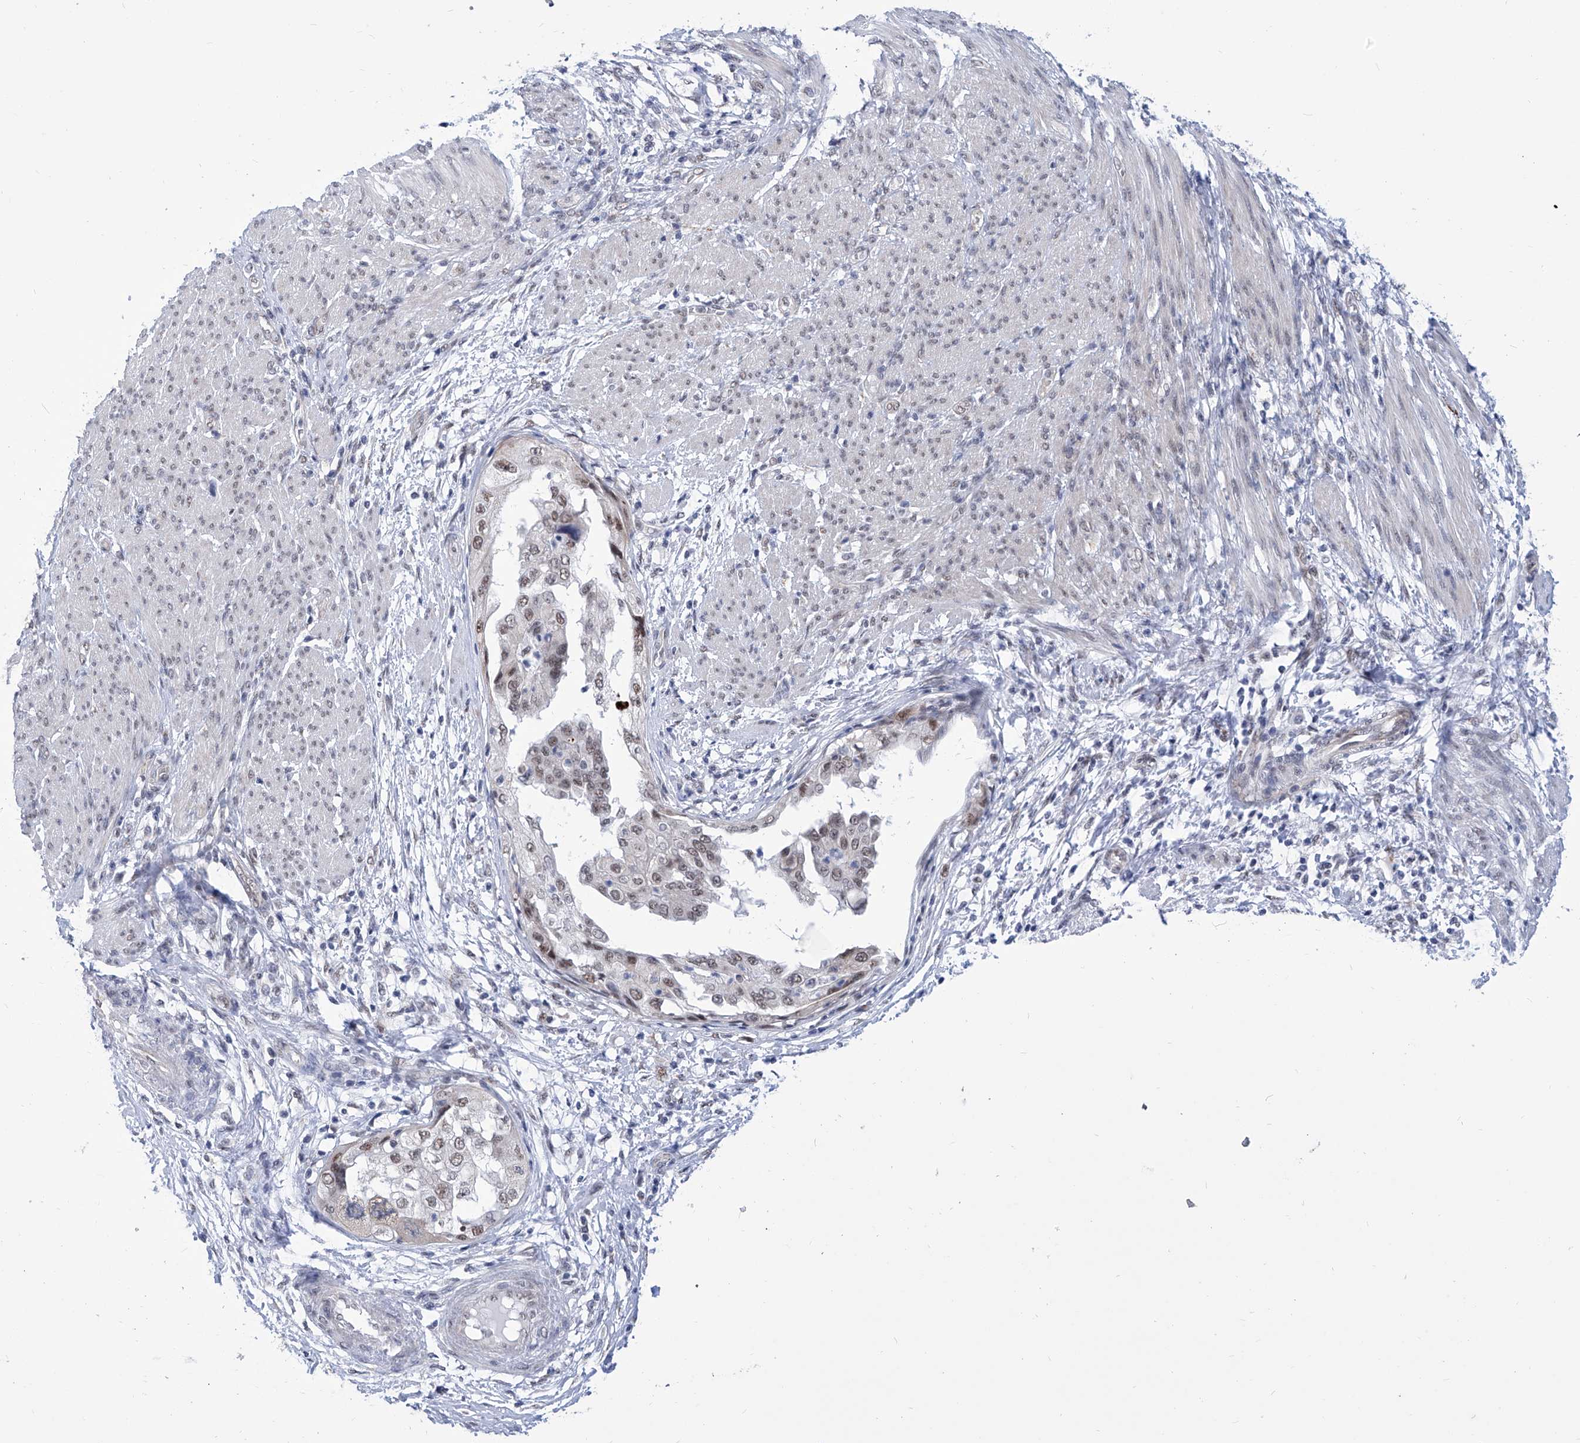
{"staining": {"intensity": "weak", "quantity": ">75%", "location": "nuclear"}, "tissue": "endometrial cancer", "cell_type": "Tumor cells", "image_type": "cancer", "snomed": [{"axis": "morphology", "description": "Adenocarcinoma, NOS"}, {"axis": "topography", "description": "Endometrium"}], "caption": "A histopathology image of human adenocarcinoma (endometrial) stained for a protein demonstrates weak nuclear brown staining in tumor cells.", "gene": "SART1", "patient": {"sex": "female", "age": 85}}